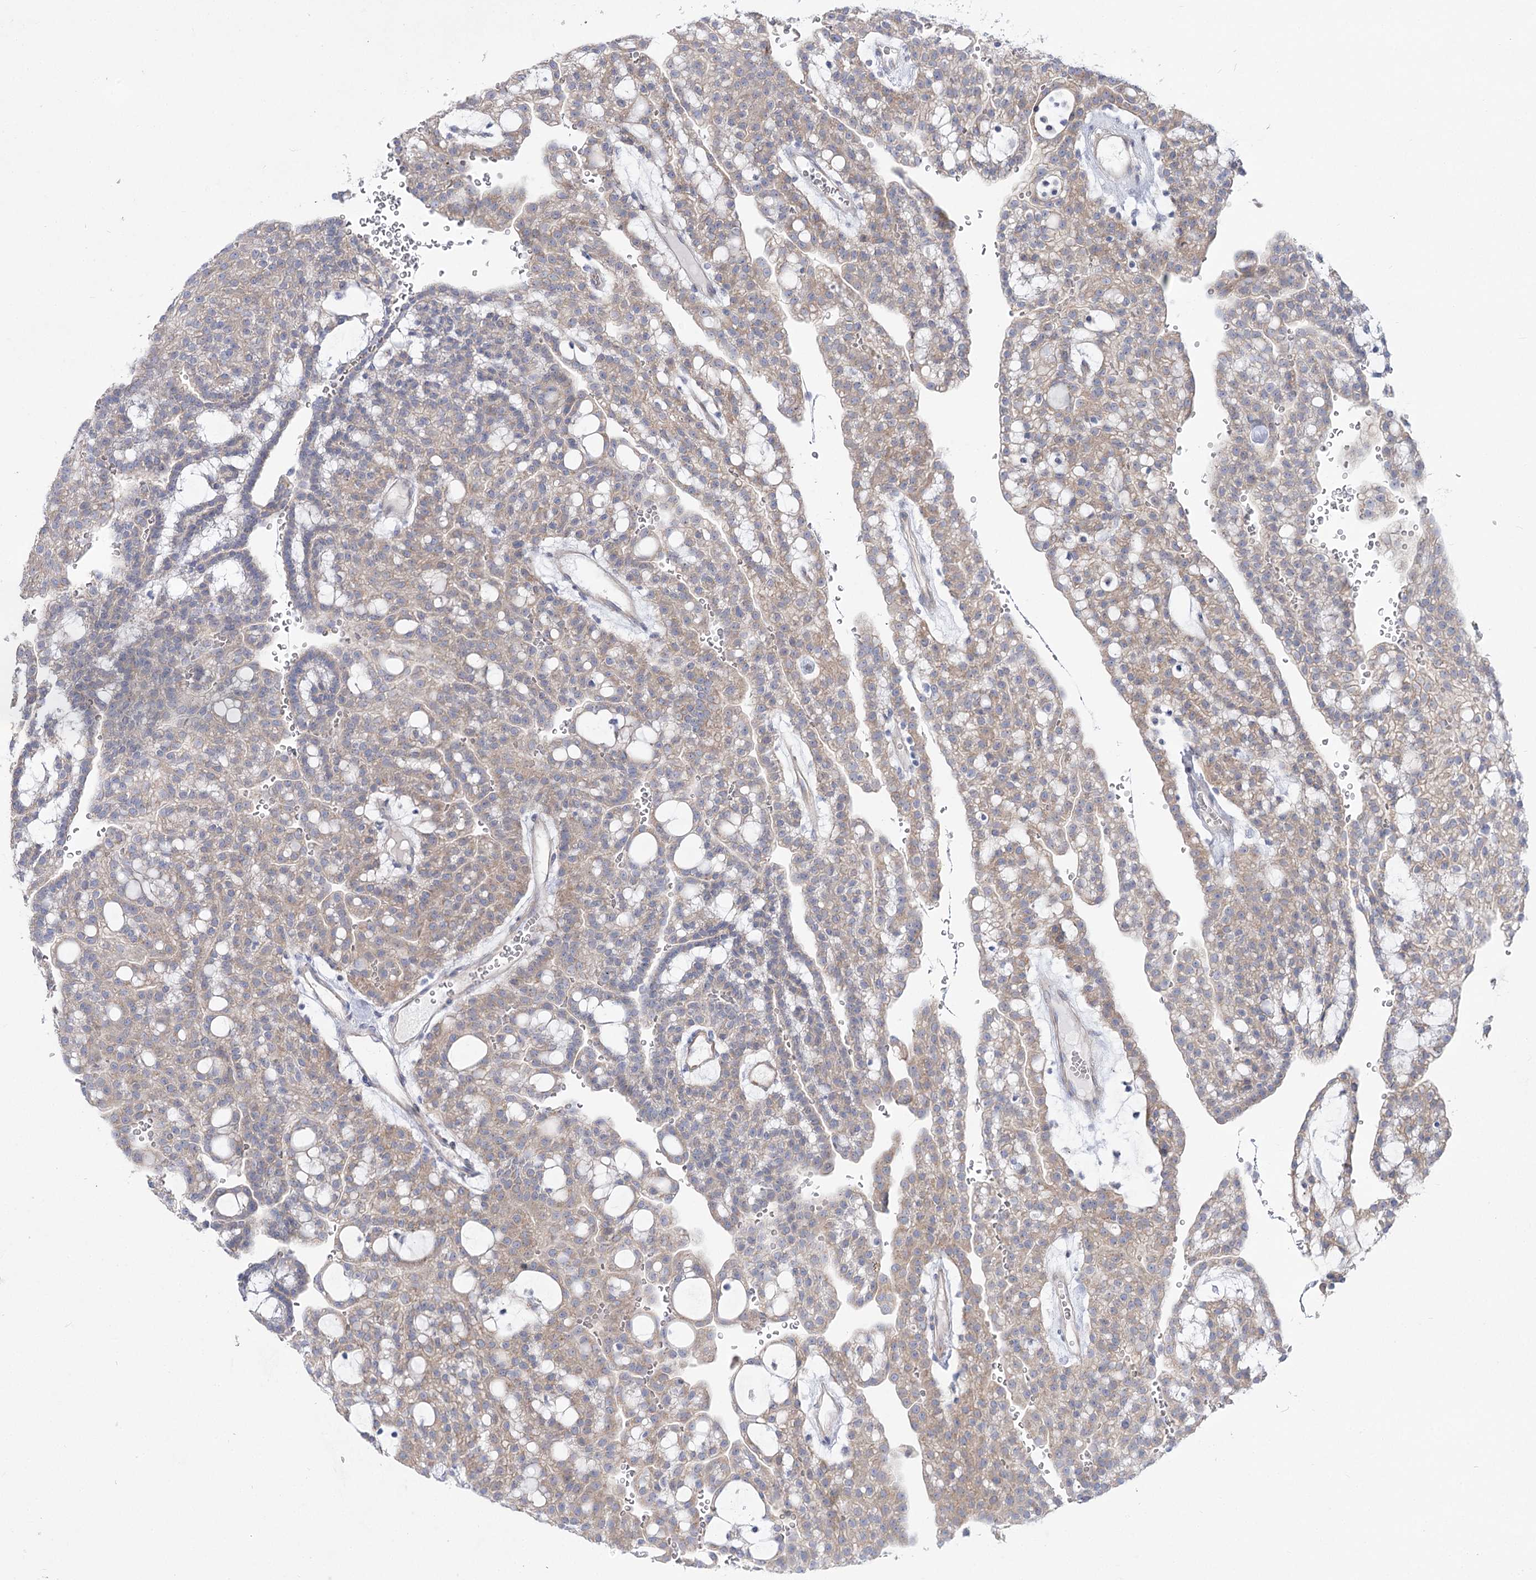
{"staining": {"intensity": "weak", "quantity": ">75%", "location": "cytoplasmic/membranous"}, "tissue": "renal cancer", "cell_type": "Tumor cells", "image_type": "cancer", "snomed": [{"axis": "morphology", "description": "Adenocarcinoma, NOS"}, {"axis": "topography", "description": "Kidney"}], "caption": "Renal cancer tissue exhibits weak cytoplasmic/membranous staining in approximately >75% of tumor cells, visualized by immunohistochemistry. The protein is stained brown, and the nuclei are stained in blue (DAB IHC with brightfield microscopy, high magnification).", "gene": "SUOX", "patient": {"sex": "male", "age": 63}}